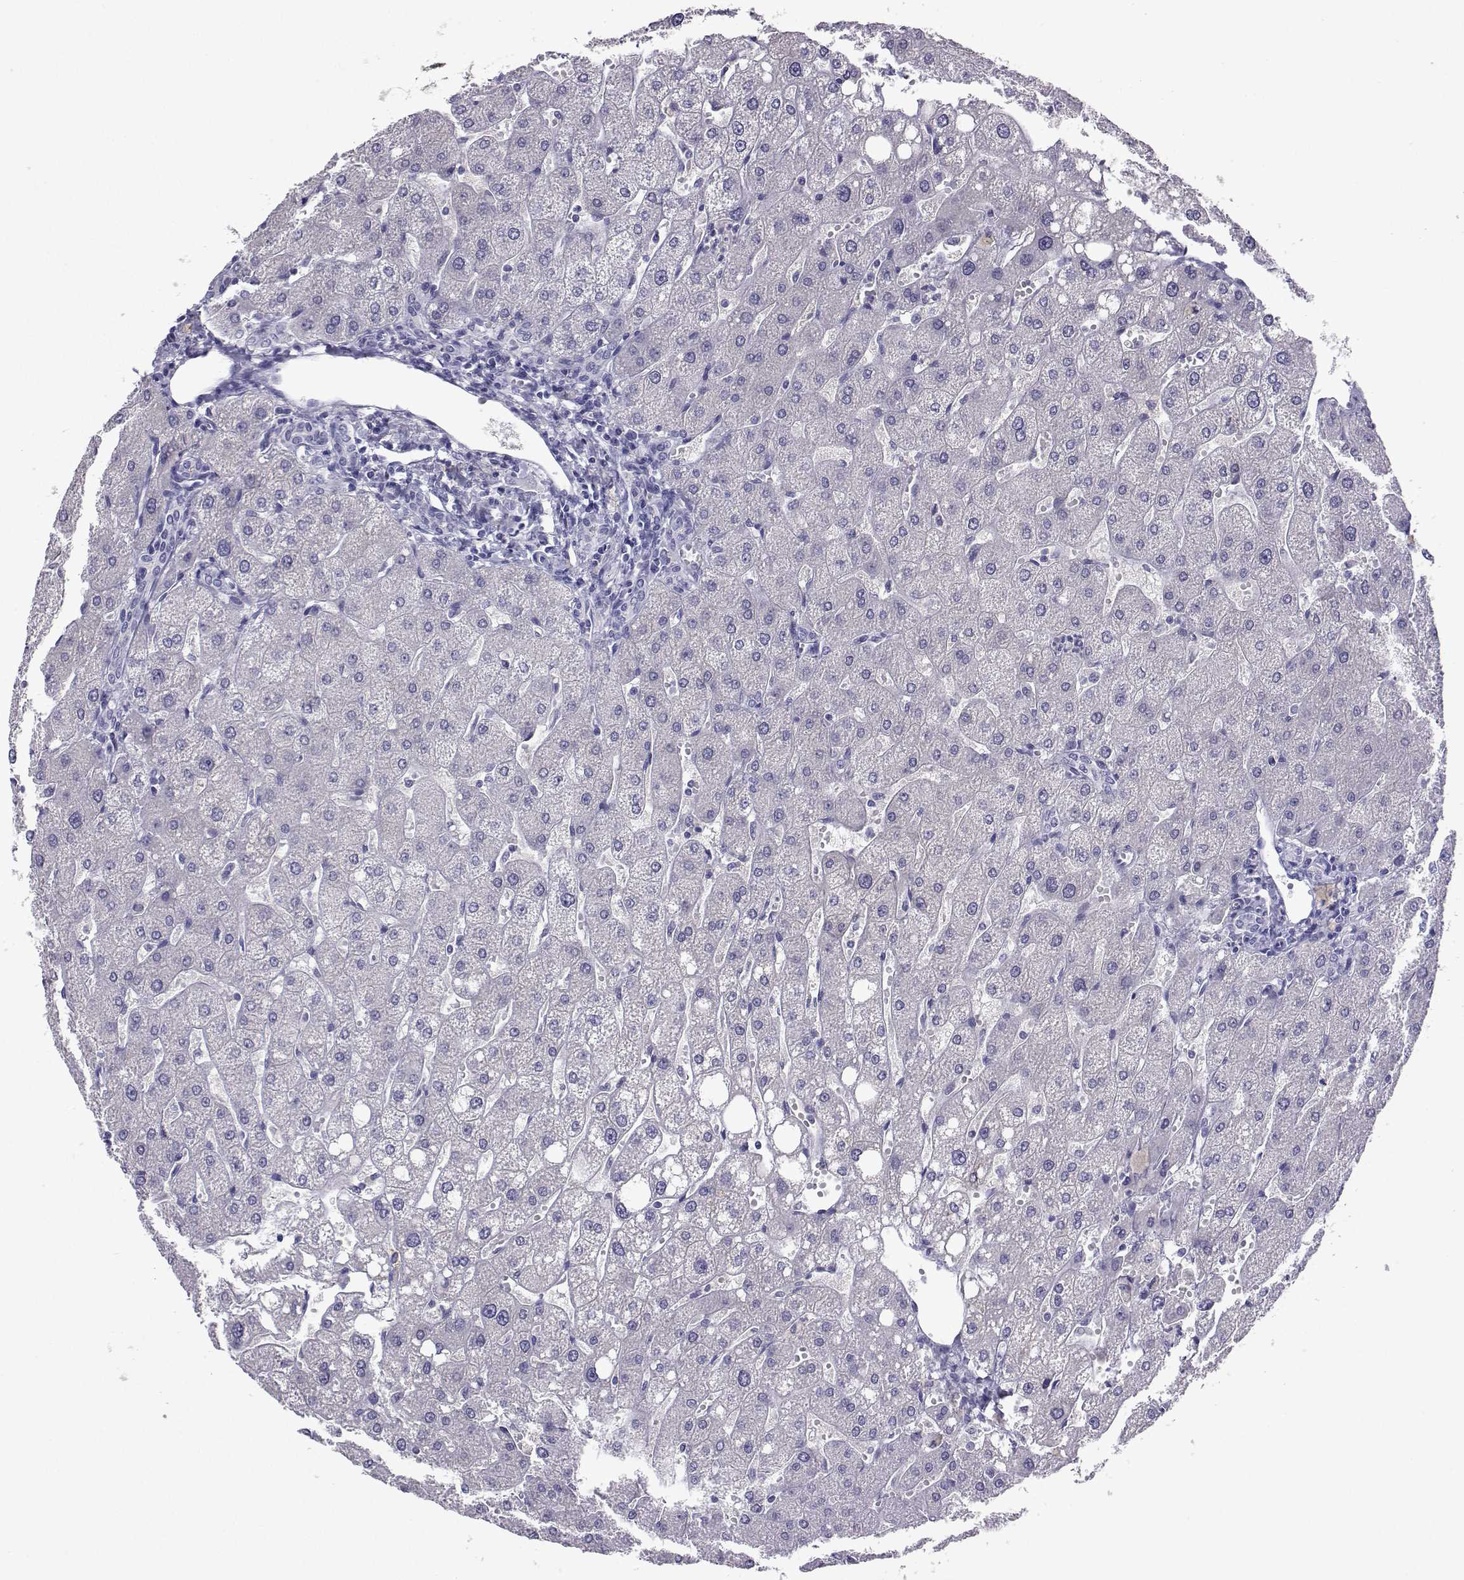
{"staining": {"intensity": "negative", "quantity": "none", "location": "none"}, "tissue": "liver", "cell_type": "Cholangiocytes", "image_type": "normal", "snomed": [{"axis": "morphology", "description": "Normal tissue, NOS"}, {"axis": "topography", "description": "Liver"}], "caption": "A photomicrograph of human liver is negative for staining in cholangiocytes. (Stains: DAB (3,3'-diaminobenzidine) immunohistochemistry with hematoxylin counter stain, Microscopy: brightfield microscopy at high magnification).", "gene": "PLIN4", "patient": {"sex": "male", "age": 67}}